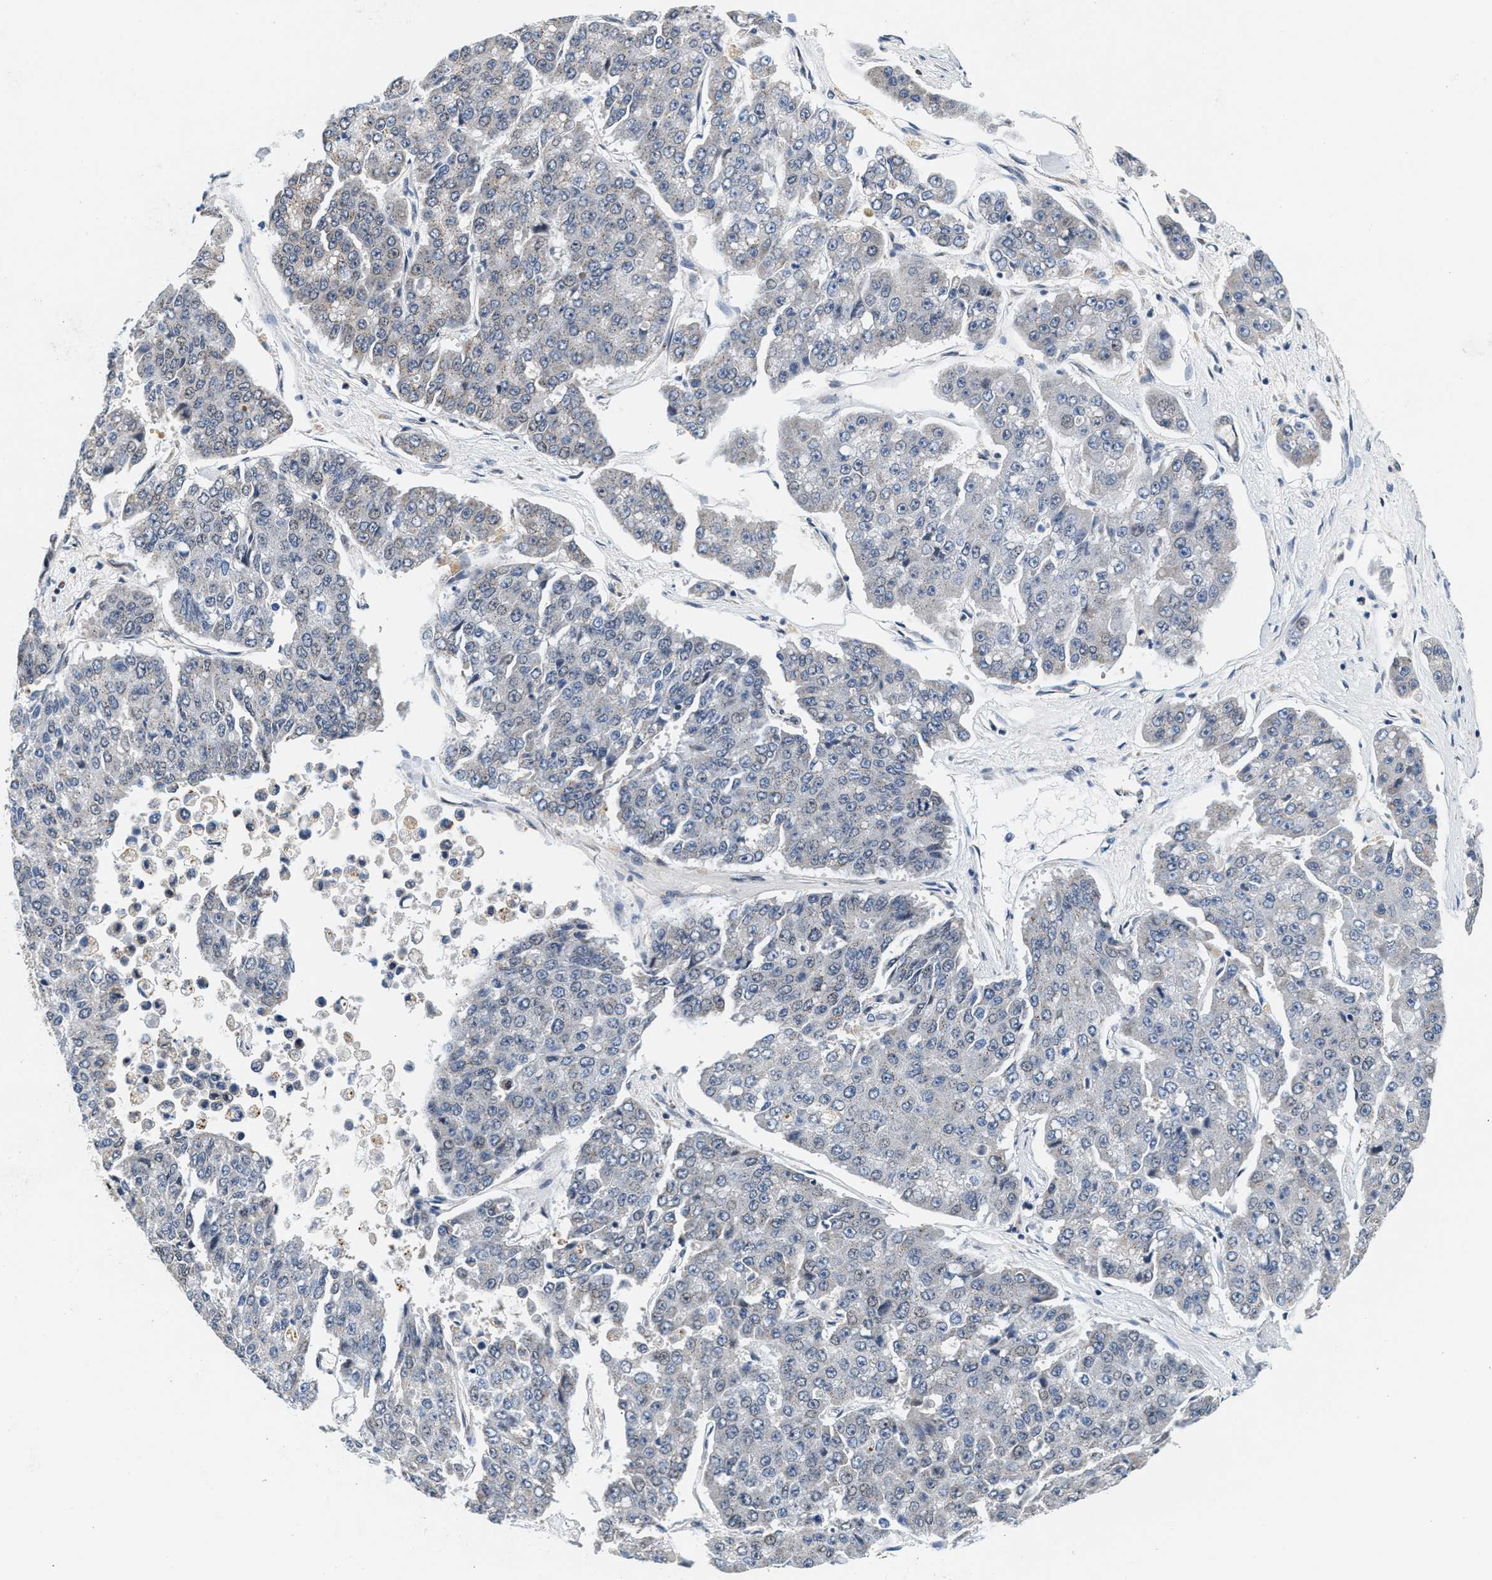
{"staining": {"intensity": "negative", "quantity": "none", "location": "none"}, "tissue": "pancreatic cancer", "cell_type": "Tumor cells", "image_type": "cancer", "snomed": [{"axis": "morphology", "description": "Adenocarcinoma, NOS"}, {"axis": "topography", "description": "Pancreas"}], "caption": "Immunohistochemistry image of neoplastic tissue: adenocarcinoma (pancreatic) stained with DAB (3,3'-diaminobenzidine) demonstrates no significant protein staining in tumor cells.", "gene": "KCNMB2", "patient": {"sex": "male", "age": 50}}